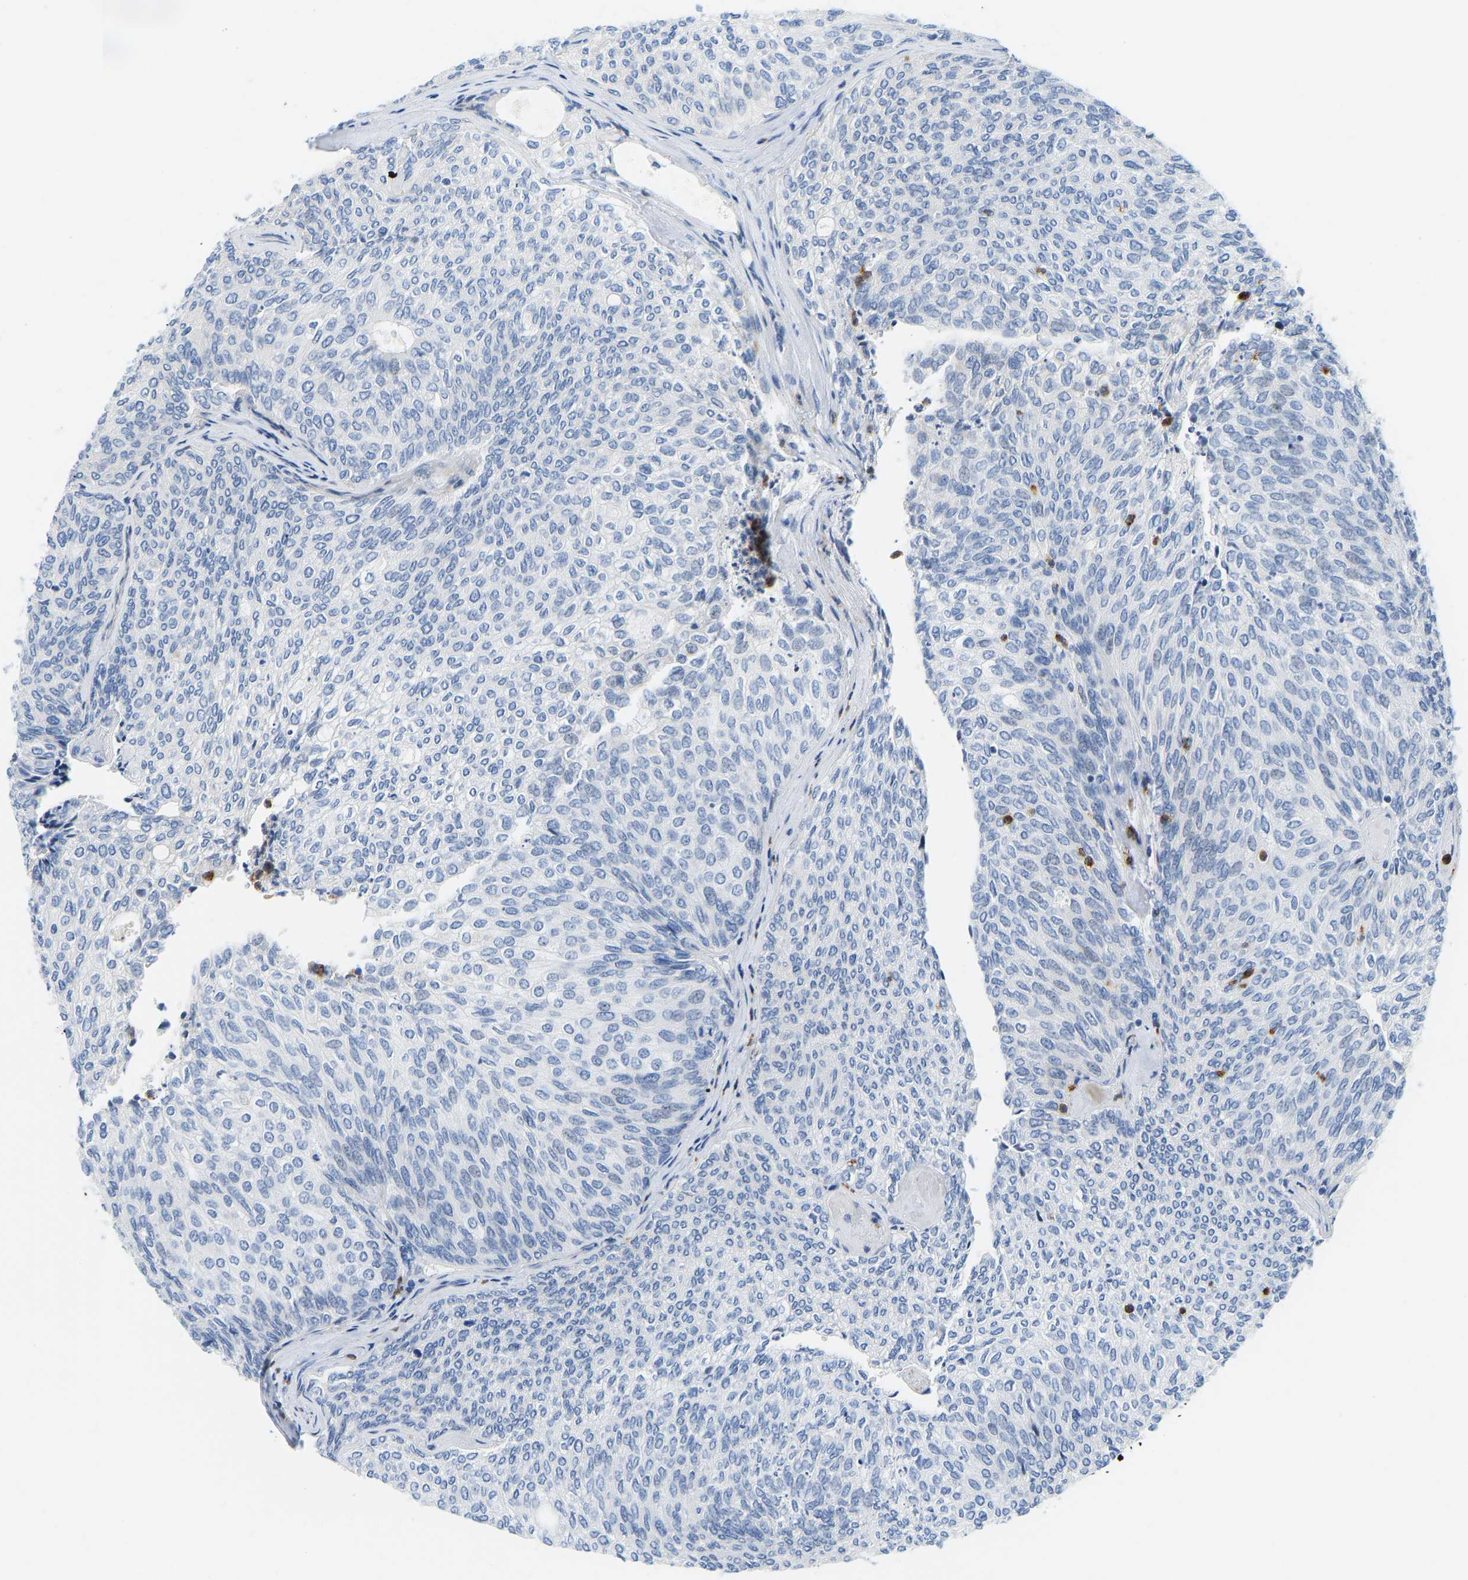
{"staining": {"intensity": "negative", "quantity": "none", "location": "none"}, "tissue": "urothelial cancer", "cell_type": "Tumor cells", "image_type": "cancer", "snomed": [{"axis": "morphology", "description": "Urothelial carcinoma, Low grade"}, {"axis": "topography", "description": "Urinary bladder"}], "caption": "An immunohistochemistry photomicrograph of urothelial cancer is shown. There is no staining in tumor cells of urothelial cancer.", "gene": "HDAC5", "patient": {"sex": "female", "age": 79}}